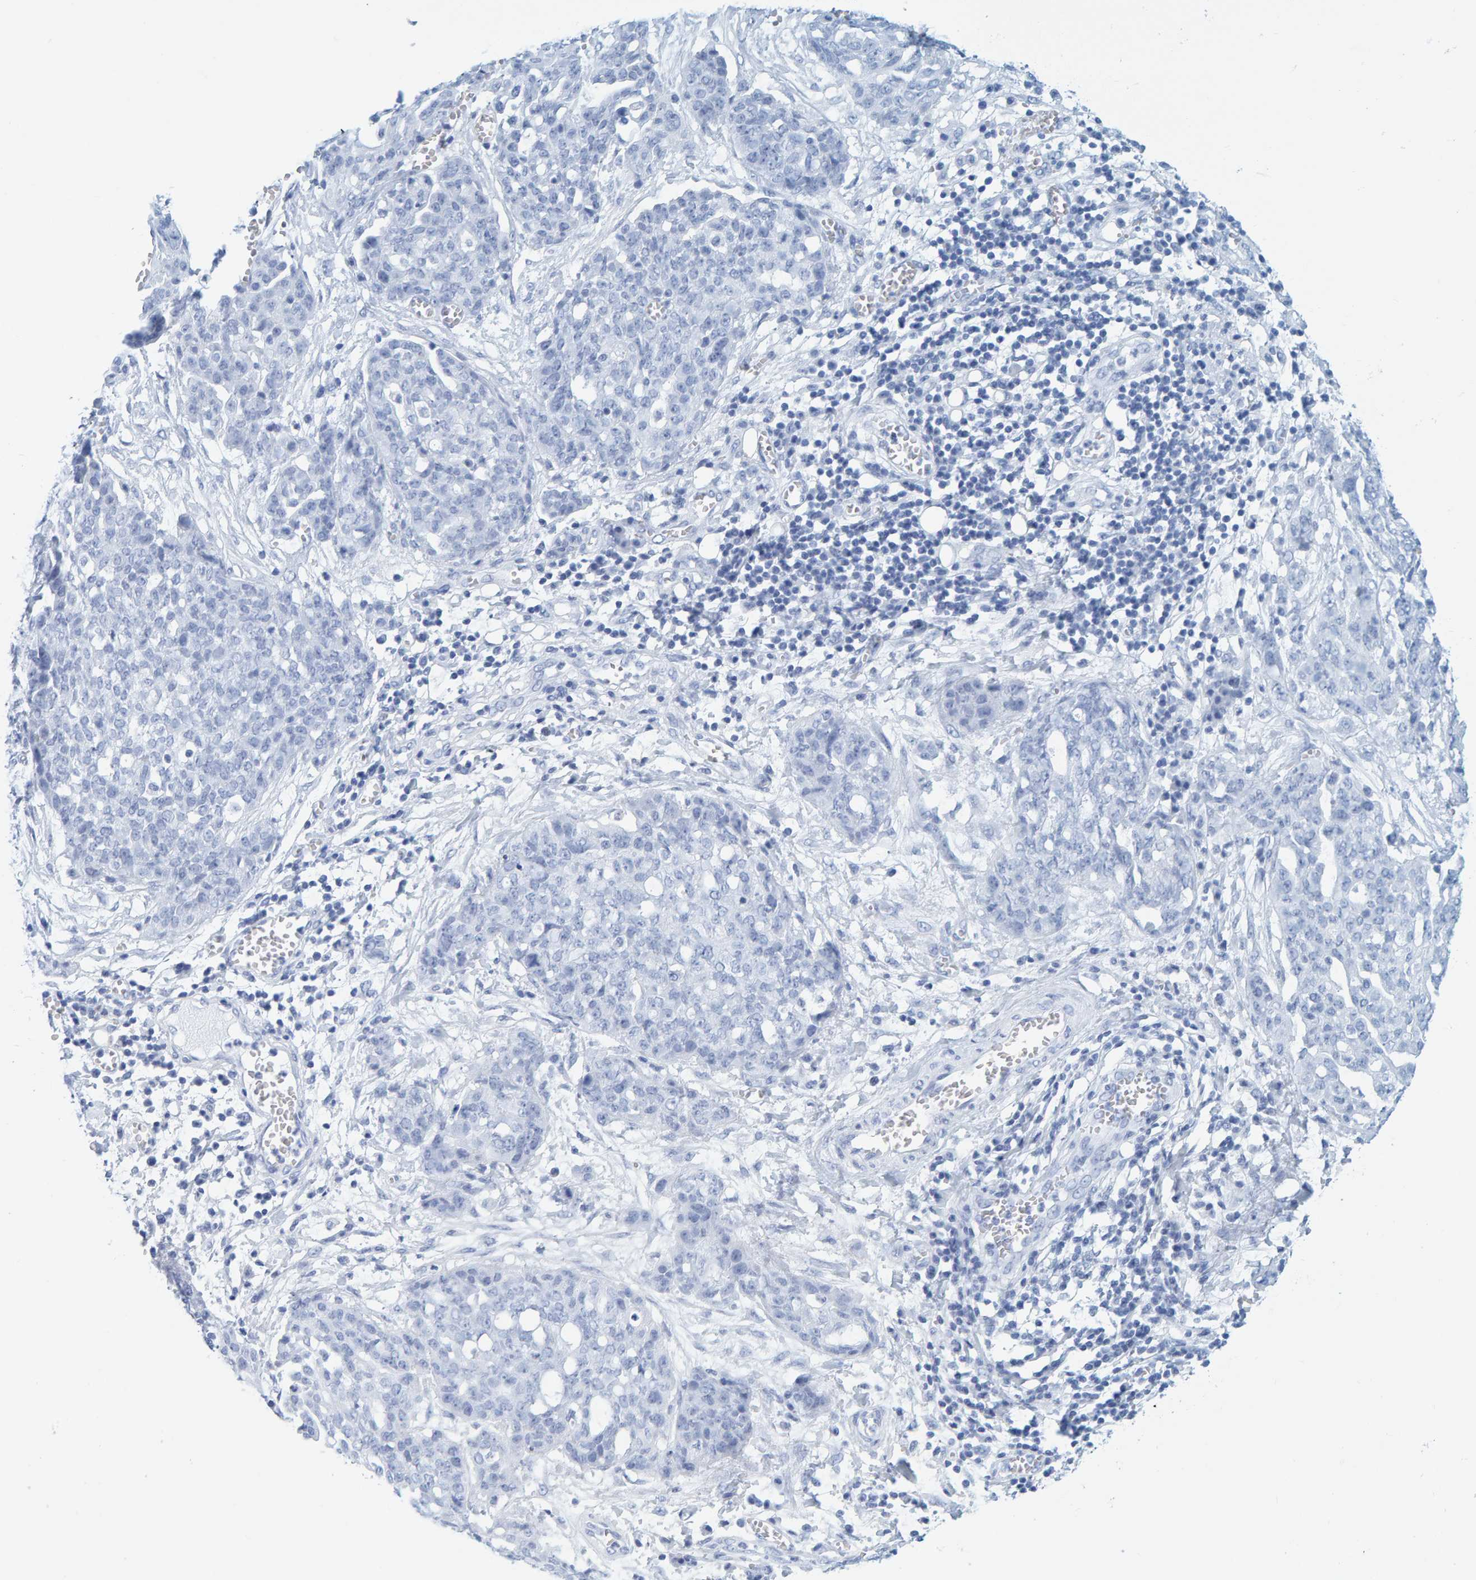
{"staining": {"intensity": "negative", "quantity": "none", "location": "none"}, "tissue": "ovarian cancer", "cell_type": "Tumor cells", "image_type": "cancer", "snomed": [{"axis": "morphology", "description": "Cystadenocarcinoma, serous, NOS"}, {"axis": "topography", "description": "Soft tissue"}, {"axis": "topography", "description": "Ovary"}], "caption": "Immunohistochemistry of serous cystadenocarcinoma (ovarian) demonstrates no expression in tumor cells.", "gene": "SFTPC", "patient": {"sex": "female", "age": 57}}